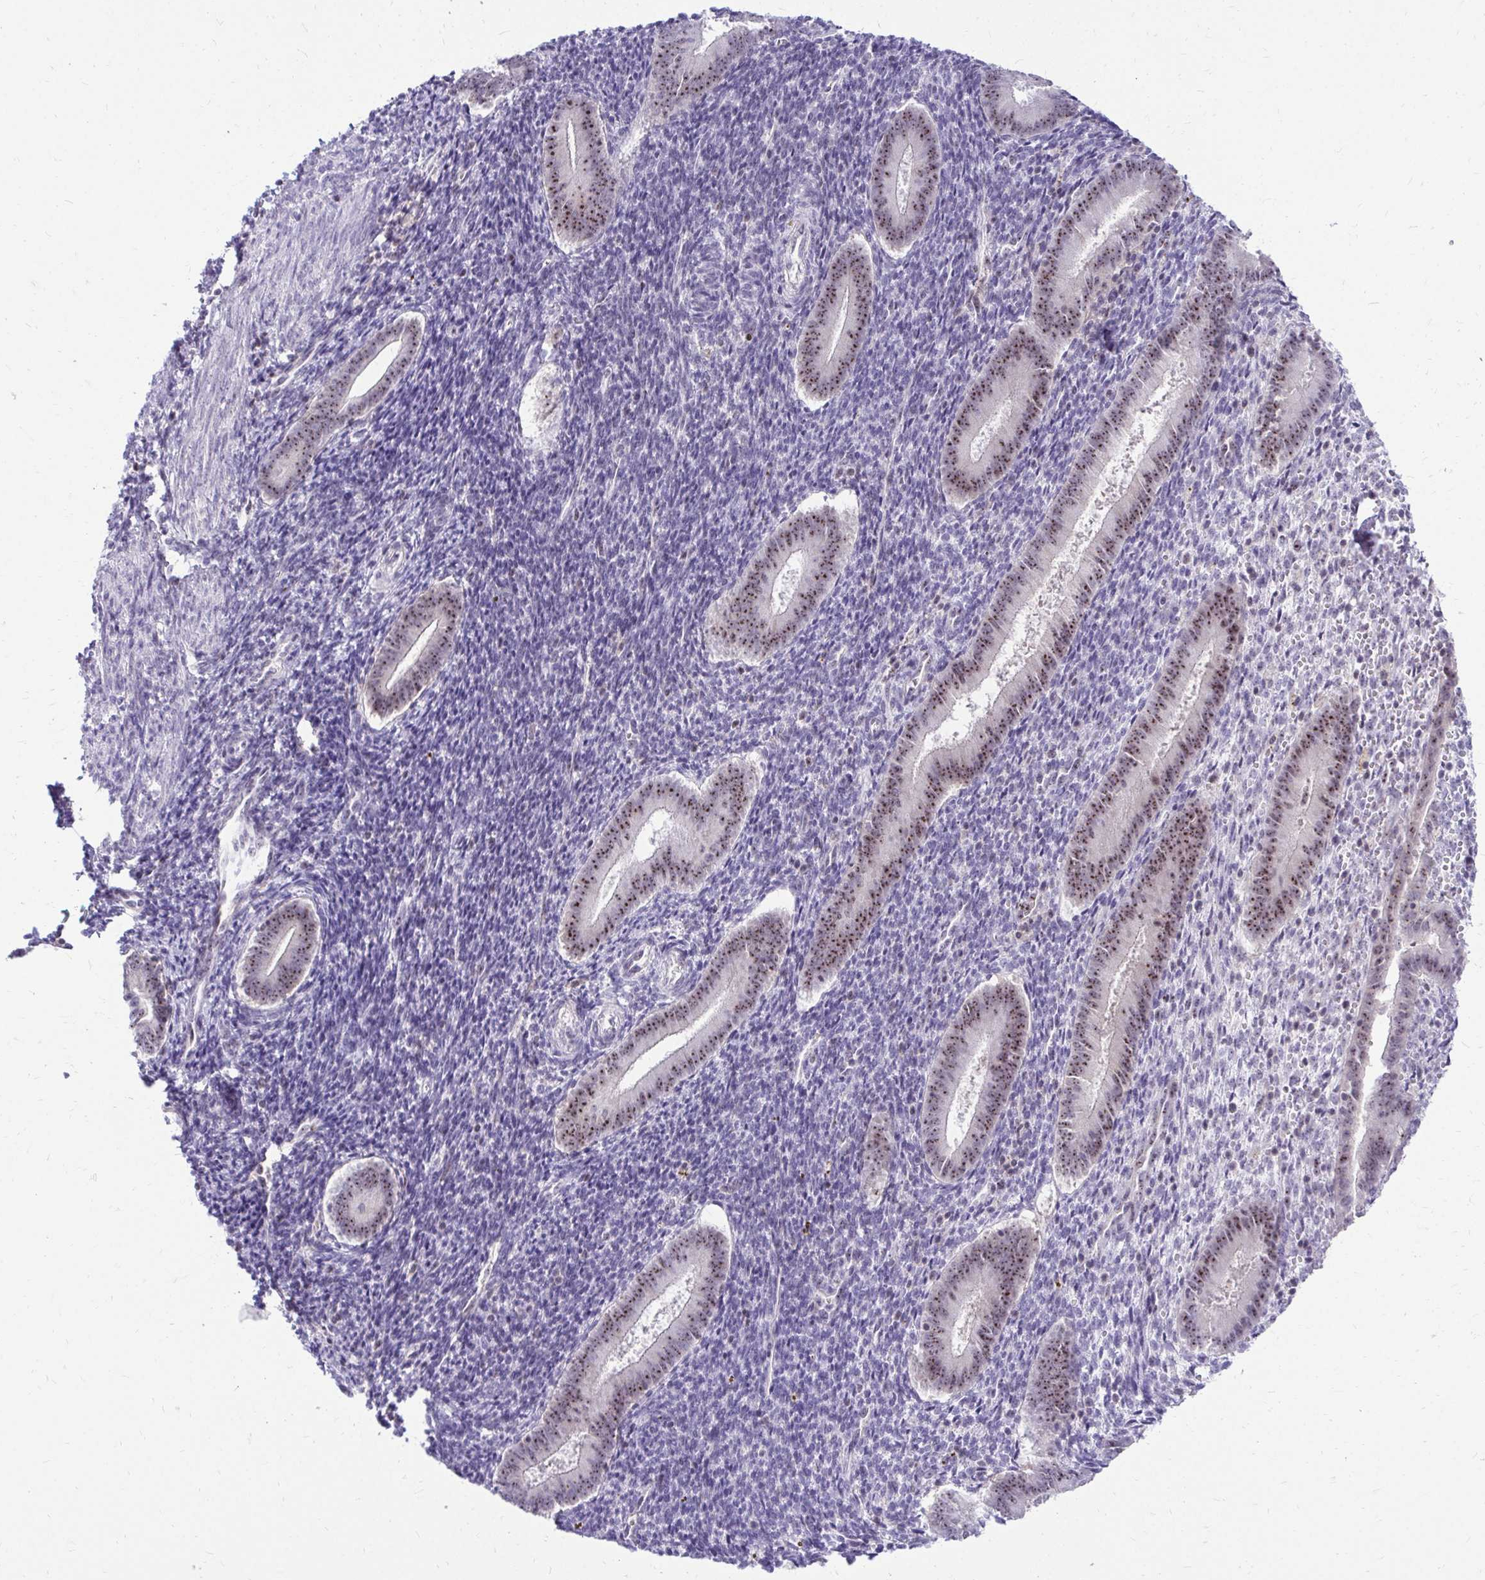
{"staining": {"intensity": "negative", "quantity": "none", "location": "none"}, "tissue": "endometrium", "cell_type": "Cells in endometrial stroma", "image_type": "normal", "snomed": [{"axis": "morphology", "description": "Normal tissue, NOS"}, {"axis": "topography", "description": "Endometrium"}], "caption": "The immunohistochemistry image has no significant staining in cells in endometrial stroma of endometrium. Brightfield microscopy of immunohistochemistry stained with DAB (brown) and hematoxylin (blue), captured at high magnification.", "gene": "NIFK", "patient": {"sex": "female", "age": 25}}